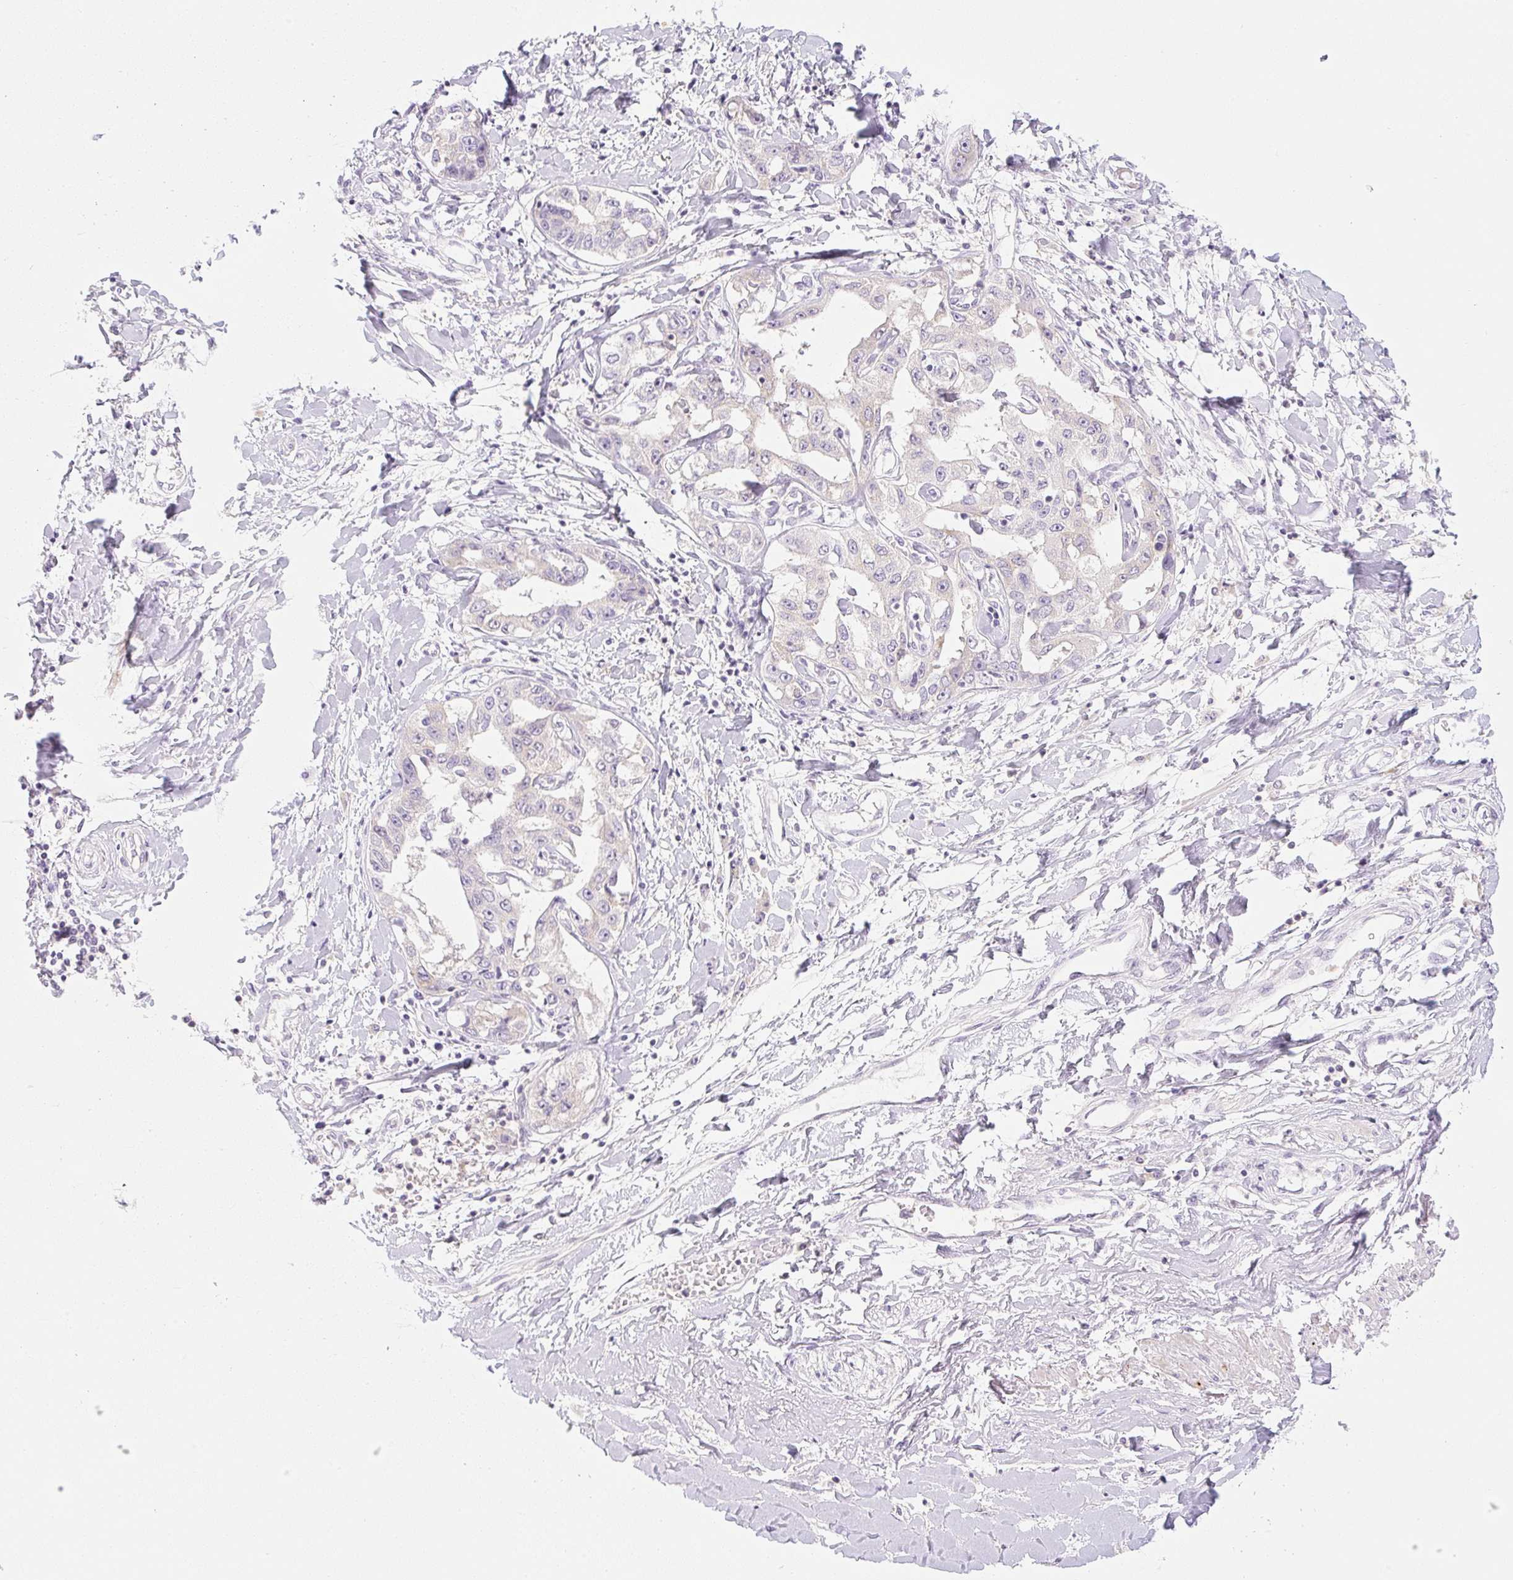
{"staining": {"intensity": "negative", "quantity": "none", "location": "none"}, "tissue": "liver cancer", "cell_type": "Tumor cells", "image_type": "cancer", "snomed": [{"axis": "morphology", "description": "Cholangiocarcinoma"}, {"axis": "topography", "description": "Liver"}], "caption": "The photomicrograph reveals no significant expression in tumor cells of cholangiocarcinoma (liver).", "gene": "MIA2", "patient": {"sex": "male", "age": 59}}